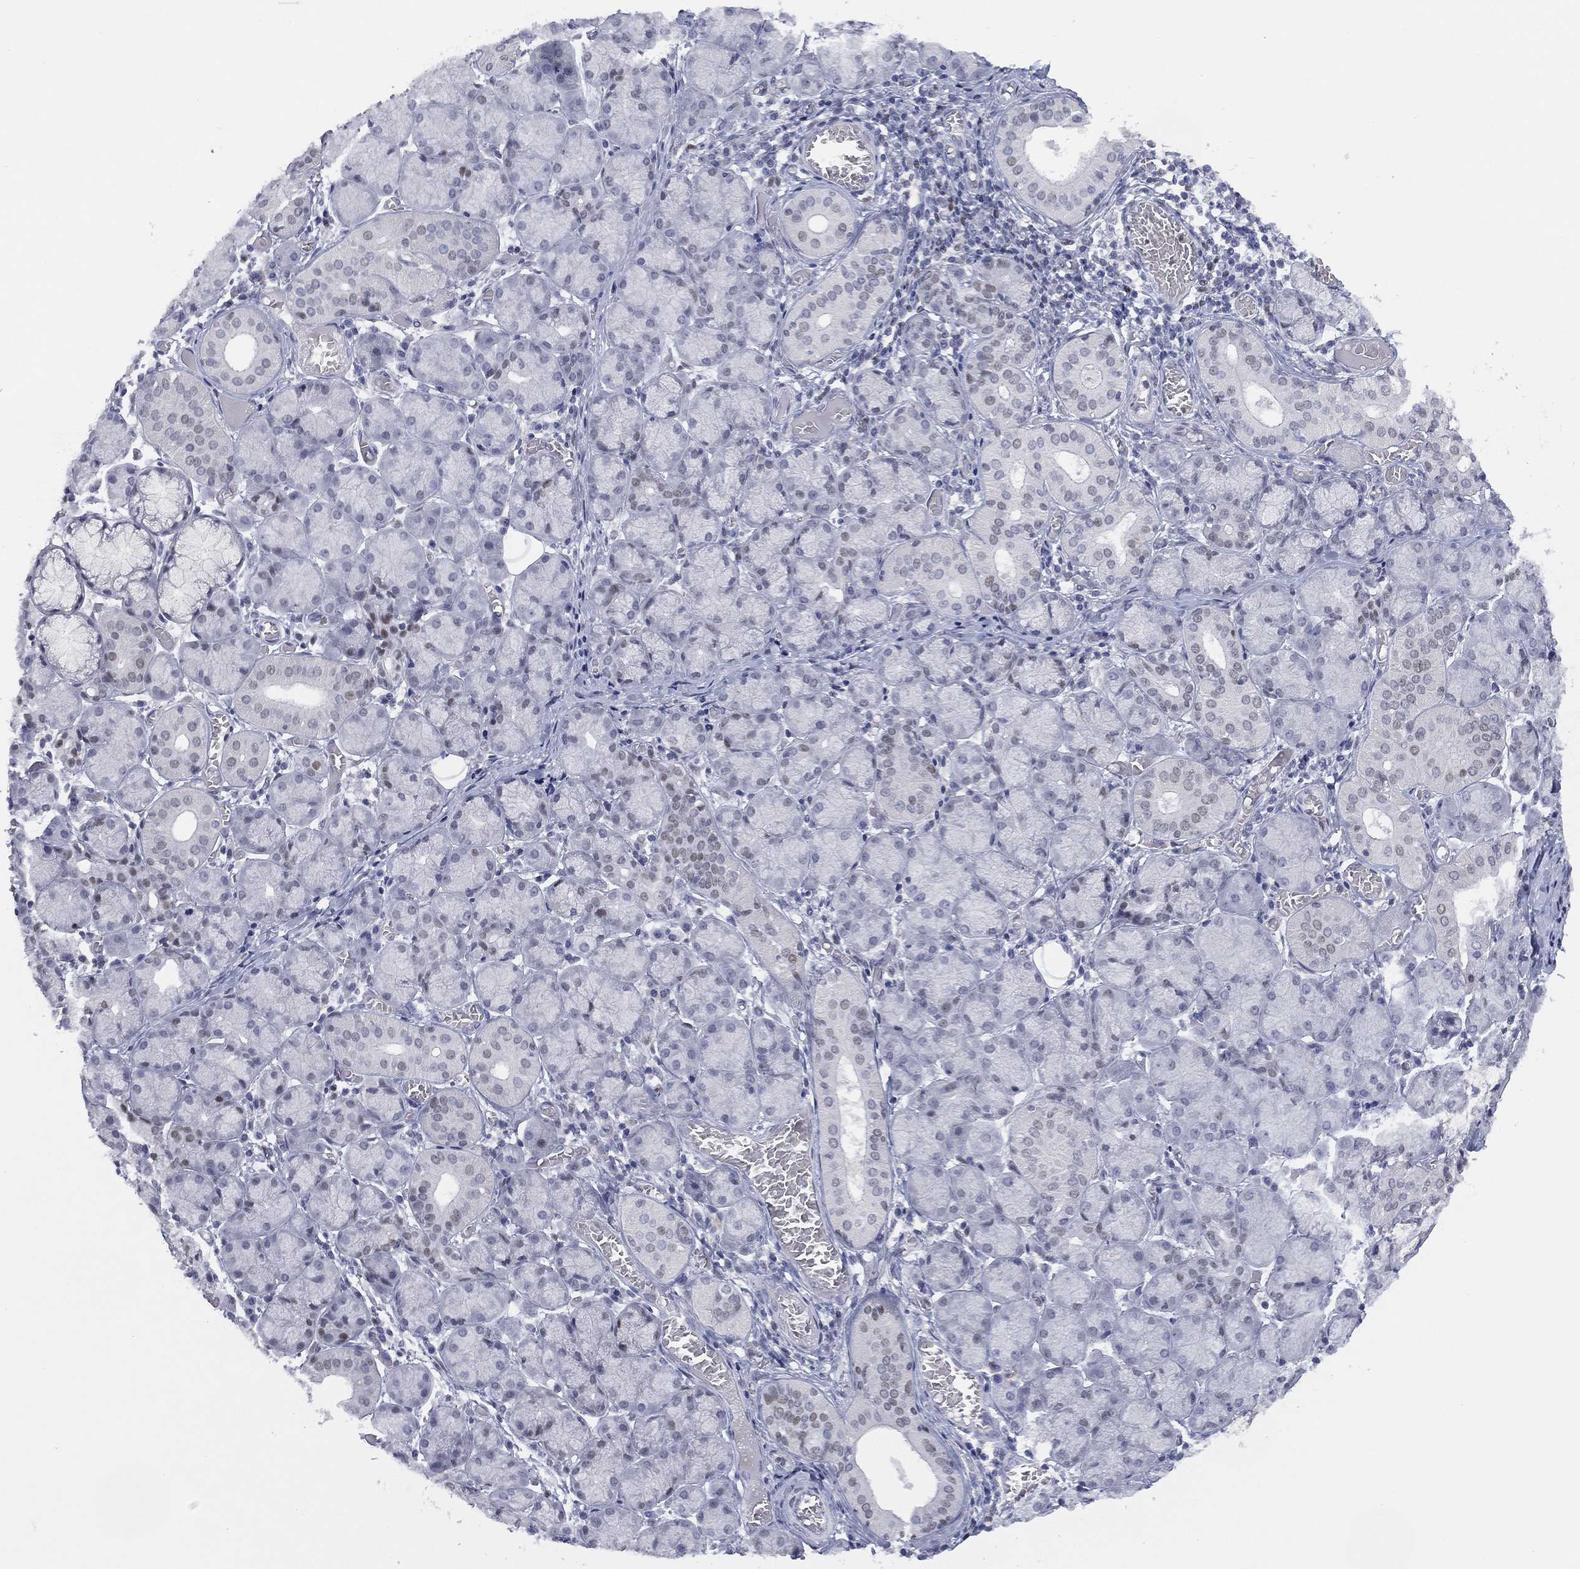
{"staining": {"intensity": "negative", "quantity": "none", "location": "none"}, "tissue": "salivary gland", "cell_type": "Glandular cells", "image_type": "normal", "snomed": [{"axis": "morphology", "description": "Normal tissue, NOS"}, {"axis": "topography", "description": "Salivary gland"}, {"axis": "topography", "description": "Peripheral nerve tissue"}], "caption": "High power microscopy image of an immunohistochemistry (IHC) photomicrograph of unremarkable salivary gland, revealing no significant staining in glandular cells. The staining was performed using DAB to visualize the protein expression in brown, while the nuclei were stained in blue with hematoxylin (Magnification: 20x).", "gene": "ZNF711", "patient": {"sex": "female", "age": 24}}